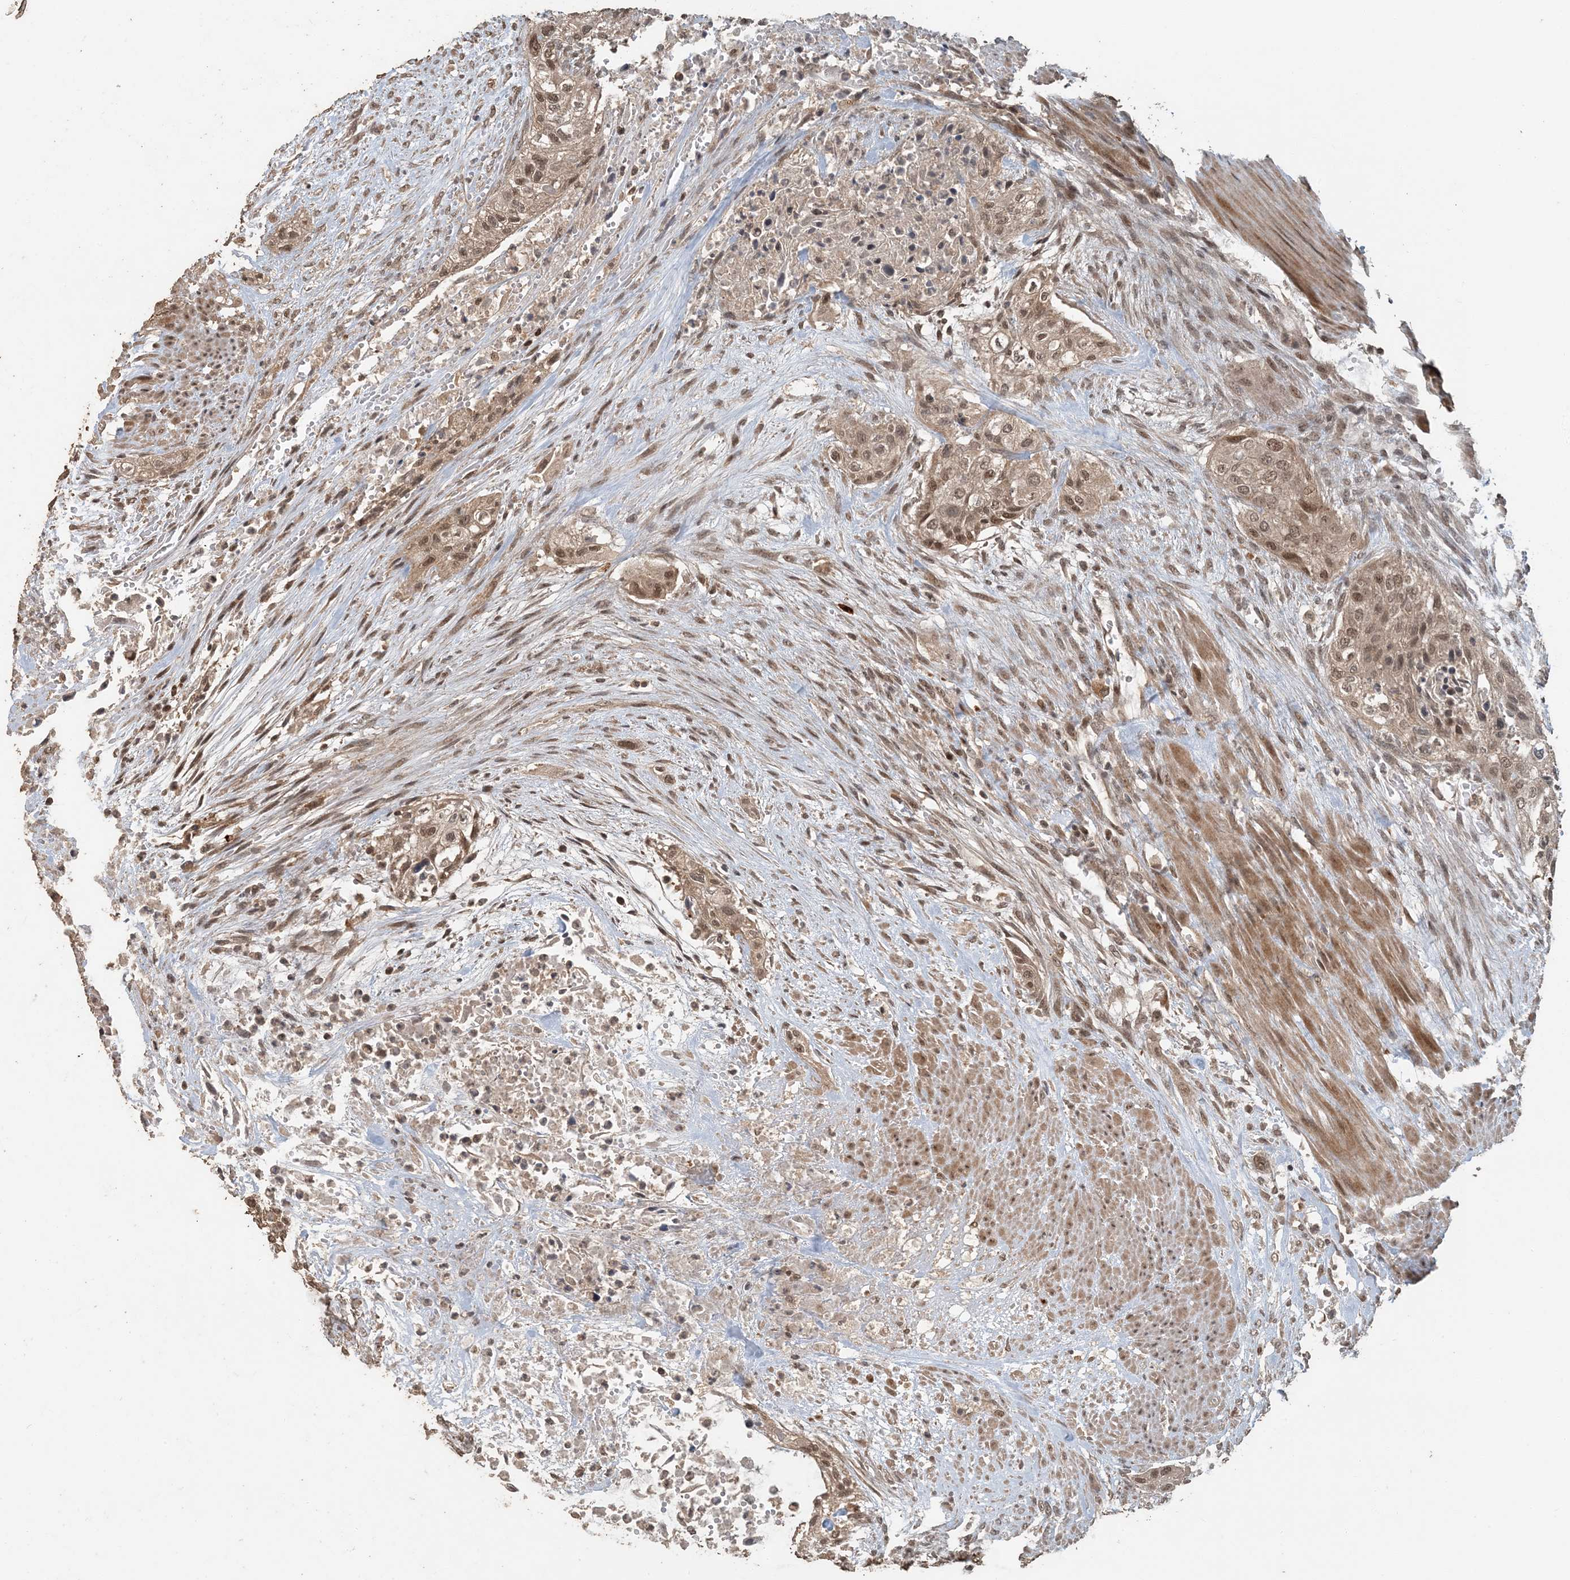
{"staining": {"intensity": "moderate", "quantity": ">75%", "location": "nuclear"}, "tissue": "urothelial cancer", "cell_type": "Tumor cells", "image_type": "cancer", "snomed": [{"axis": "morphology", "description": "Urothelial carcinoma, High grade"}, {"axis": "topography", "description": "Urinary bladder"}], "caption": "A medium amount of moderate nuclear positivity is seen in approximately >75% of tumor cells in high-grade urothelial carcinoma tissue.", "gene": "ATP13A2", "patient": {"sex": "male", "age": 35}}